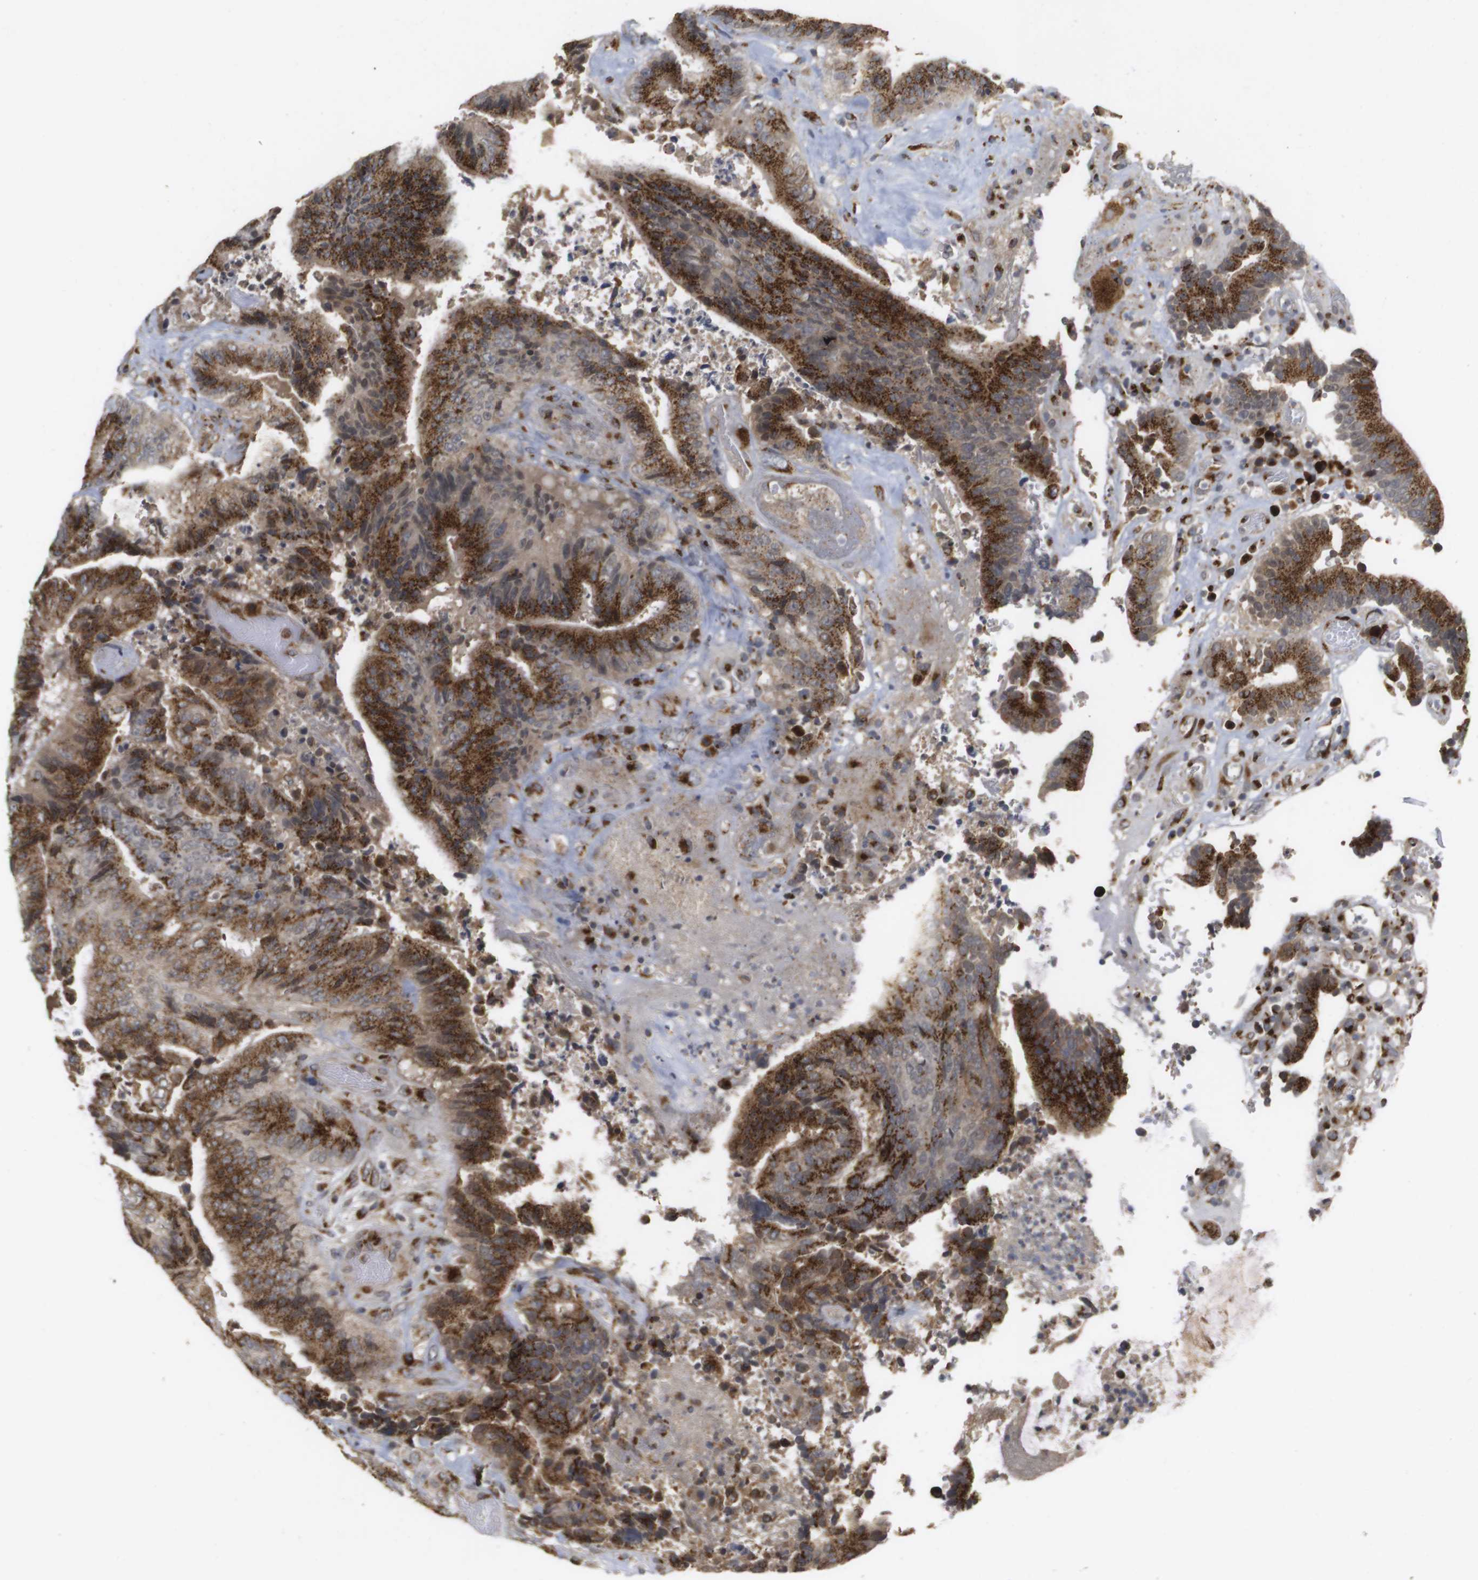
{"staining": {"intensity": "strong", "quantity": ">75%", "location": "cytoplasmic/membranous"}, "tissue": "colorectal cancer", "cell_type": "Tumor cells", "image_type": "cancer", "snomed": [{"axis": "morphology", "description": "Adenocarcinoma, NOS"}, {"axis": "topography", "description": "Rectum"}], "caption": "Immunohistochemical staining of colorectal cancer demonstrates strong cytoplasmic/membranous protein positivity in about >75% of tumor cells.", "gene": "ZFPL1", "patient": {"sex": "male", "age": 72}}